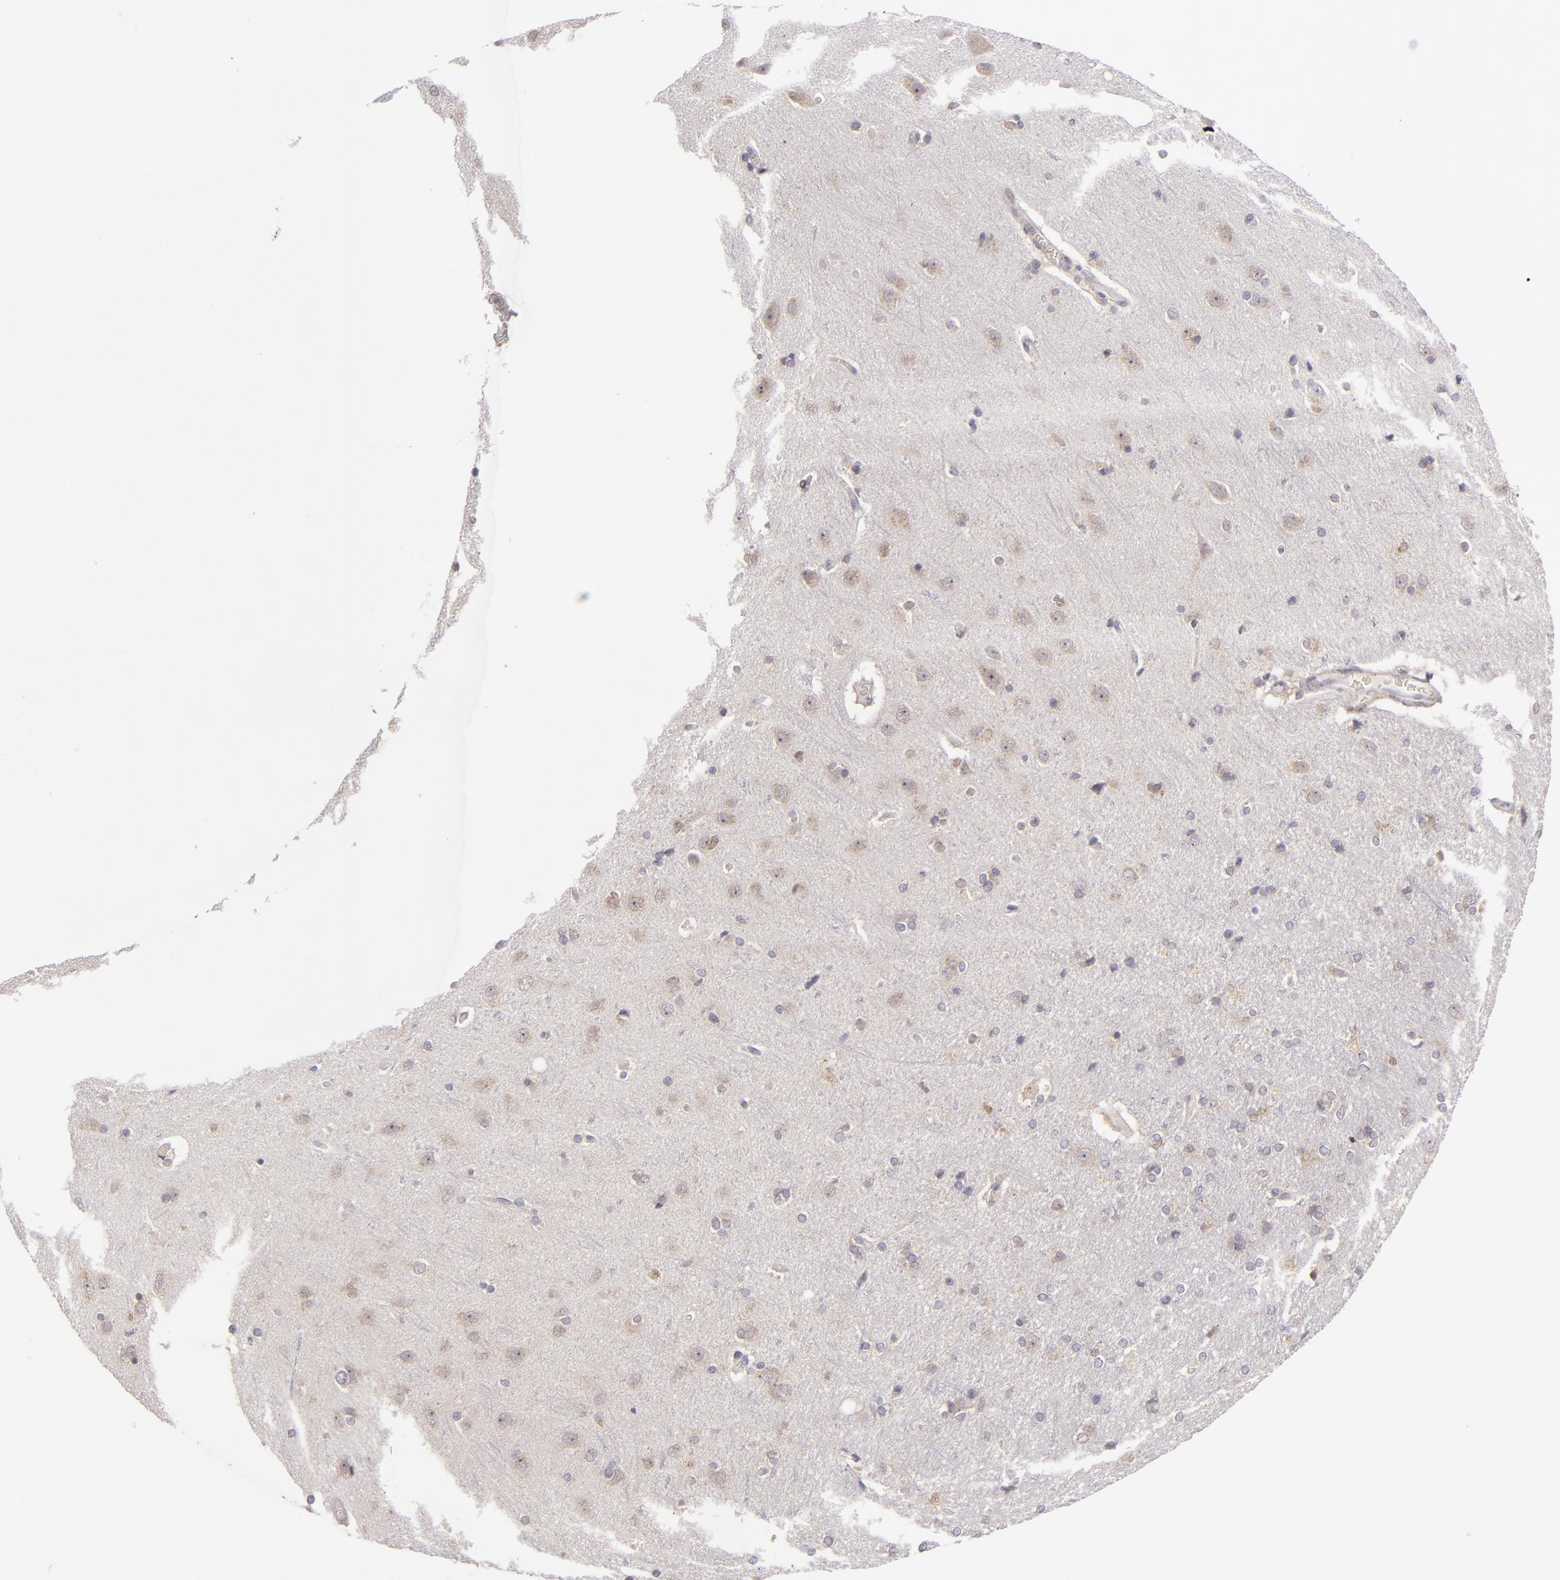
{"staining": {"intensity": "negative", "quantity": "none", "location": "none"}, "tissue": "cerebral cortex", "cell_type": "Endothelial cells", "image_type": "normal", "snomed": [{"axis": "morphology", "description": "Normal tissue, NOS"}, {"axis": "topography", "description": "Cerebral cortex"}], "caption": "A micrograph of cerebral cortex stained for a protein demonstrates no brown staining in endothelial cells. (Stains: DAB immunohistochemistry (IHC) with hematoxylin counter stain, Microscopy: brightfield microscopy at high magnification).", "gene": "SH2D4A", "patient": {"sex": "female", "age": 54}}